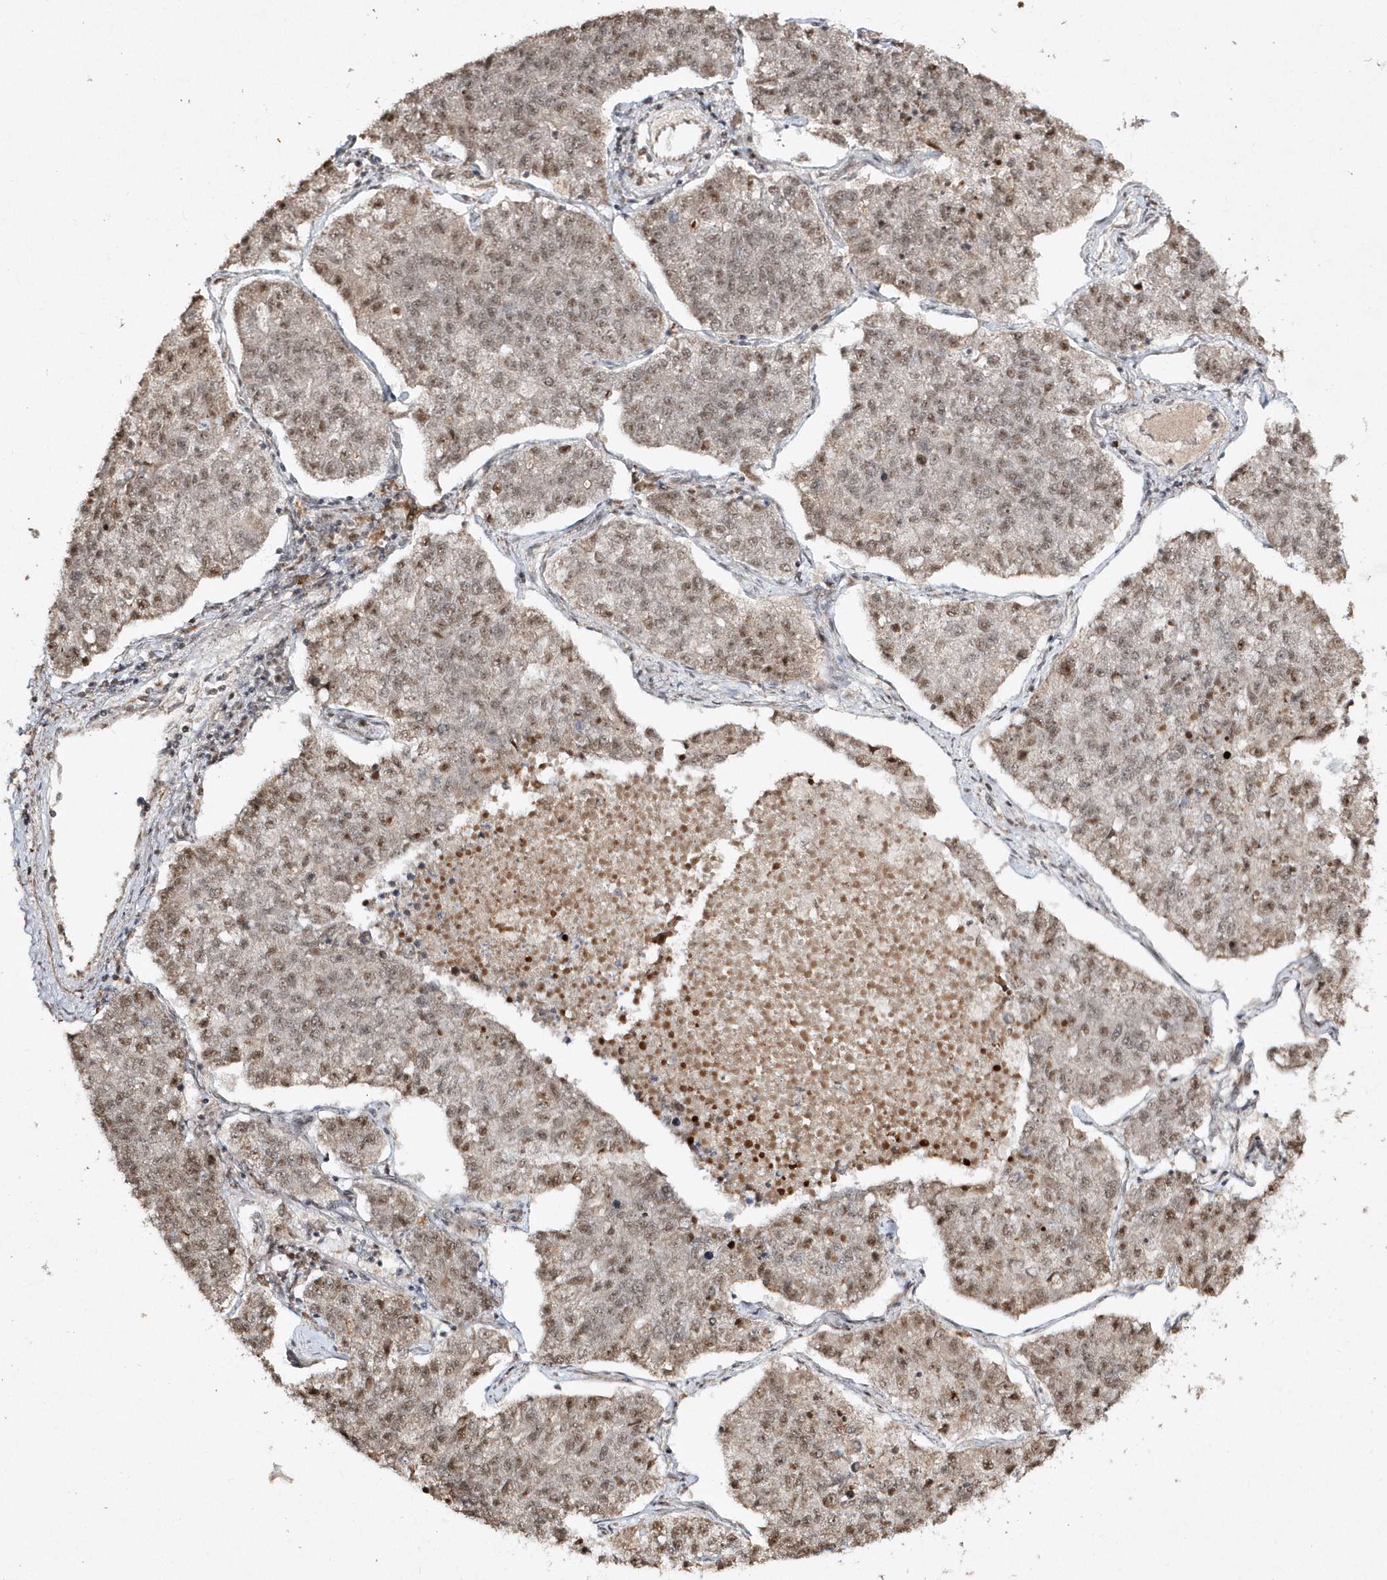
{"staining": {"intensity": "moderate", "quantity": ">75%", "location": "nuclear"}, "tissue": "lung cancer", "cell_type": "Tumor cells", "image_type": "cancer", "snomed": [{"axis": "morphology", "description": "Adenocarcinoma, NOS"}, {"axis": "topography", "description": "Lung"}], "caption": "Lung cancer stained with DAB (3,3'-diaminobenzidine) immunohistochemistry (IHC) reveals medium levels of moderate nuclear staining in approximately >75% of tumor cells. (DAB IHC with brightfield microscopy, high magnification).", "gene": "POLR3B", "patient": {"sex": "male", "age": 49}}